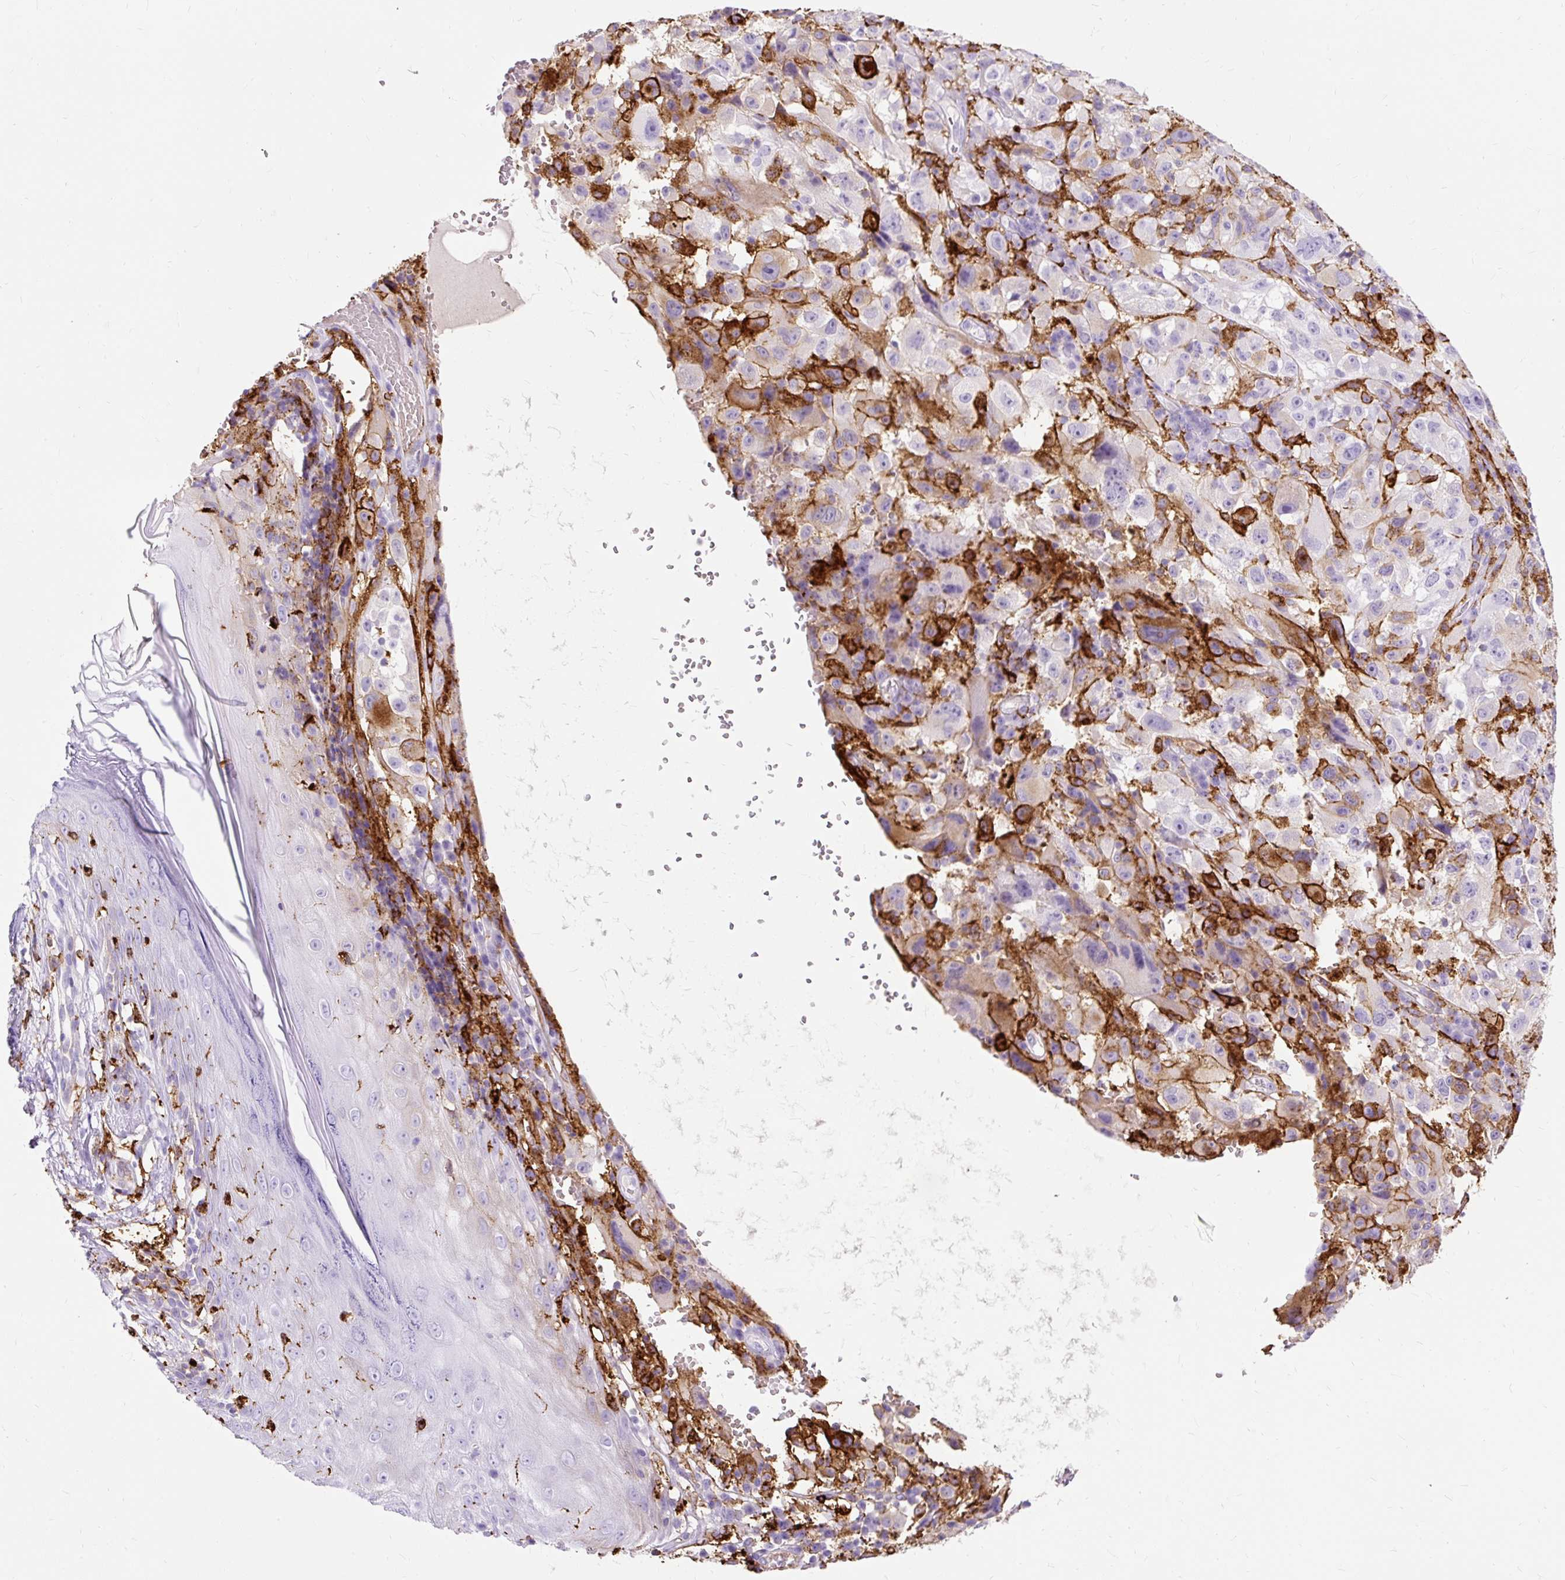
{"staining": {"intensity": "strong", "quantity": "<25%", "location": "cytoplasmic/membranous"}, "tissue": "melanoma", "cell_type": "Tumor cells", "image_type": "cancer", "snomed": [{"axis": "morphology", "description": "Malignant melanoma, NOS"}, {"axis": "topography", "description": "Skin"}], "caption": "Immunohistochemistry (IHC) of malignant melanoma shows medium levels of strong cytoplasmic/membranous positivity in approximately <25% of tumor cells. The protein is shown in brown color, while the nuclei are stained blue.", "gene": "HLA-DRA", "patient": {"sex": "female", "age": 71}}